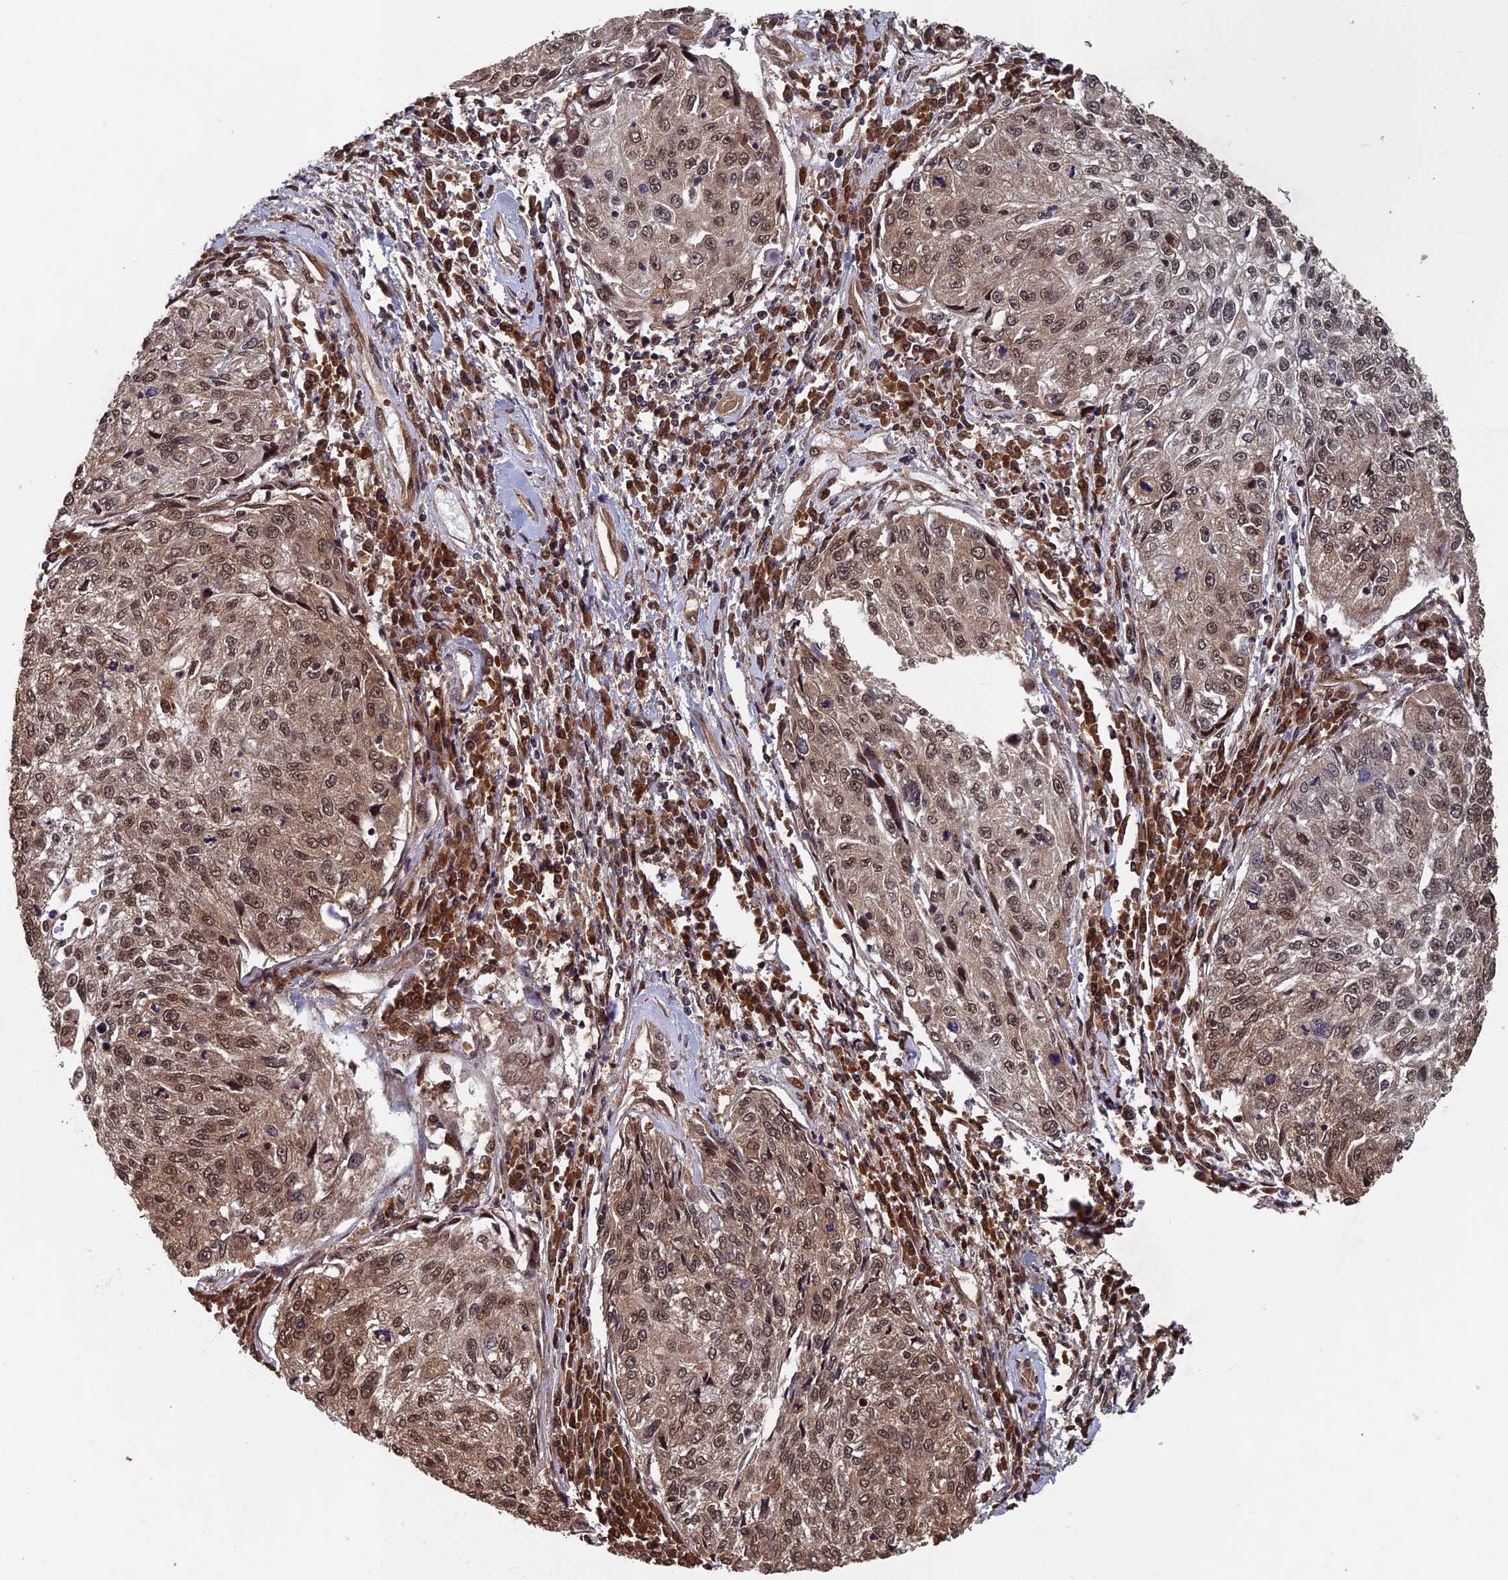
{"staining": {"intensity": "moderate", "quantity": ">75%", "location": "cytoplasmic/membranous,nuclear"}, "tissue": "cervical cancer", "cell_type": "Tumor cells", "image_type": "cancer", "snomed": [{"axis": "morphology", "description": "Squamous cell carcinoma, NOS"}, {"axis": "topography", "description": "Cervix"}], "caption": "The image shows a brown stain indicating the presence of a protein in the cytoplasmic/membranous and nuclear of tumor cells in cervical squamous cell carcinoma.", "gene": "FAM53C", "patient": {"sex": "female", "age": 57}}